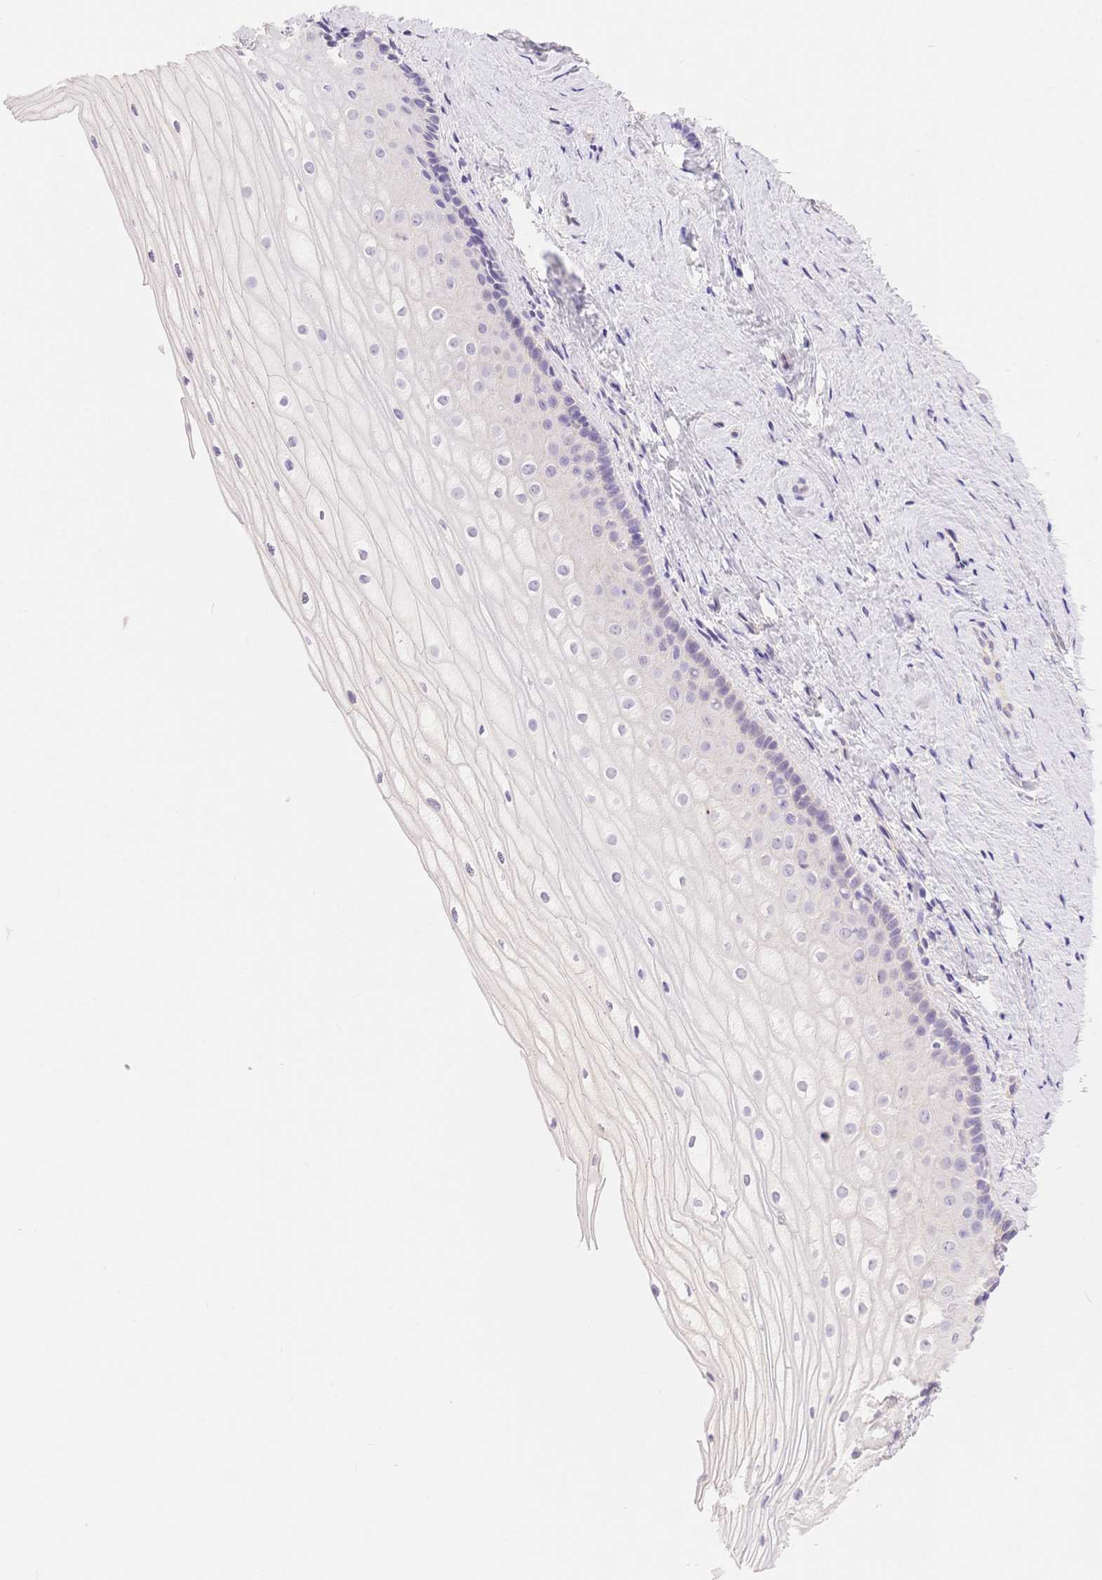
{"staining": {"intensity": "negative", "quantity": "none", "location": "none"}, "tissue": "vagina", "cell_type": "Squamous epithelial cells", "image_type": "normal", "snomed": [{"axis": "morphology", "description": "Normal tissue, NOS"}, {"axis": "topography", "description": "Vagina"}], "caption": "This is an immunohistochemistry (IHC) image of normal vagina. There is no expression in squamous epithelial cells.", "gene": "MYOM1", "patient": {"sex": "female", "age": 52}}